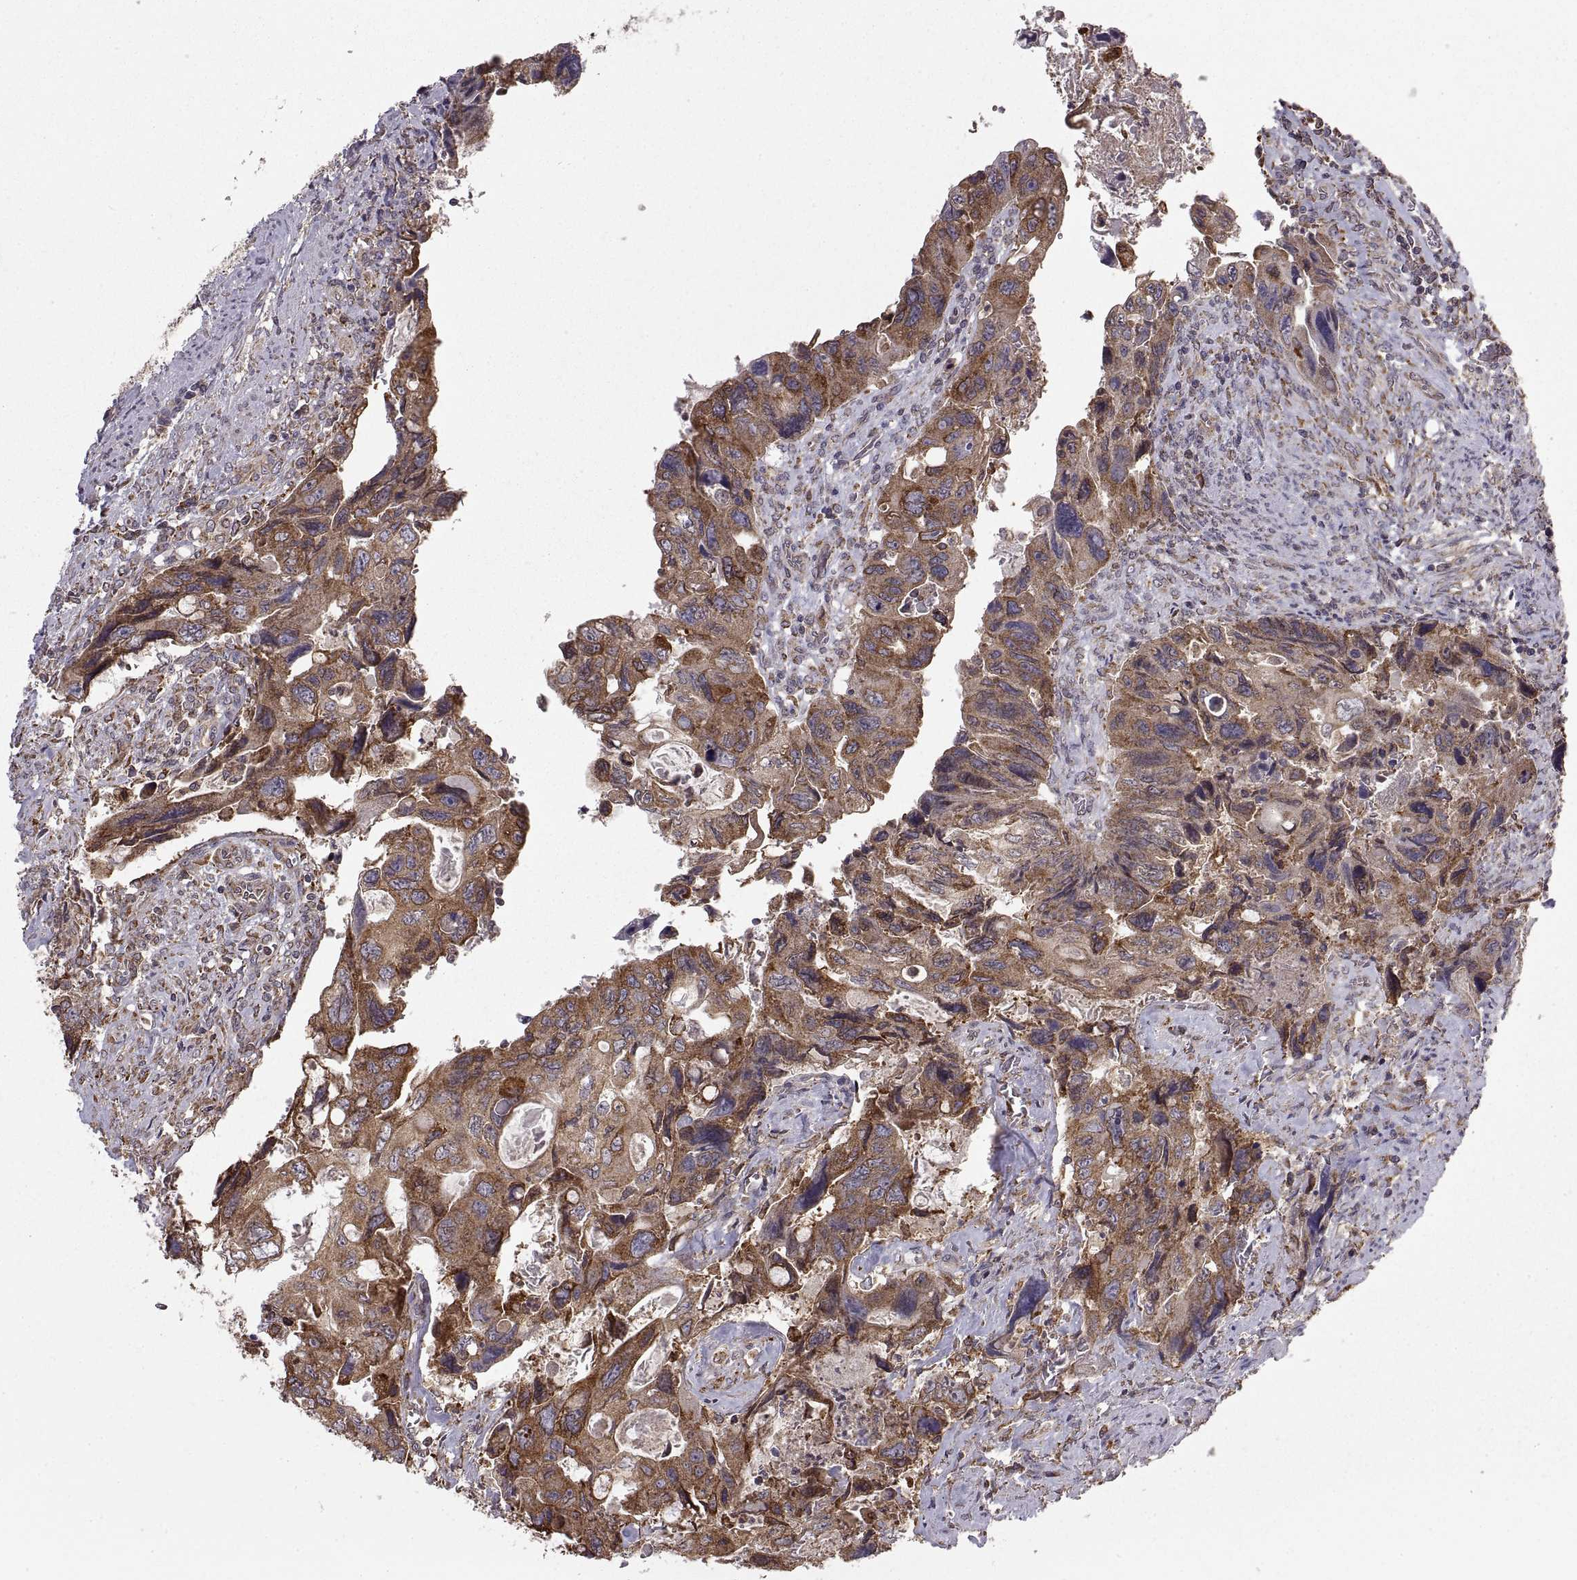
{"staining": {"intensity": "moderate", "quantity": "<25%", "location": "cytoplasmic/membranous"}, "tissue": "colorectal cancer", "cell_type": "Tumor cells", "image_type": "cancer", "snomed": [{"axis": "morphology", "description": "Adenocarcinoma, NOS"}, {"axis": "topography", "description": "Rectum"}], "caption": "Immunohistochemical staining of human colorectal cancer (adenocarcinoma) shows low levels of moderate cytoplasmic/membranous positivity in approximately <25% of tumor cells. The protein of interest is shown in brown color, while the nuclei are stained blue.", "gene": "PDIA3", "patient": {"sex": "male", "age": 62}}